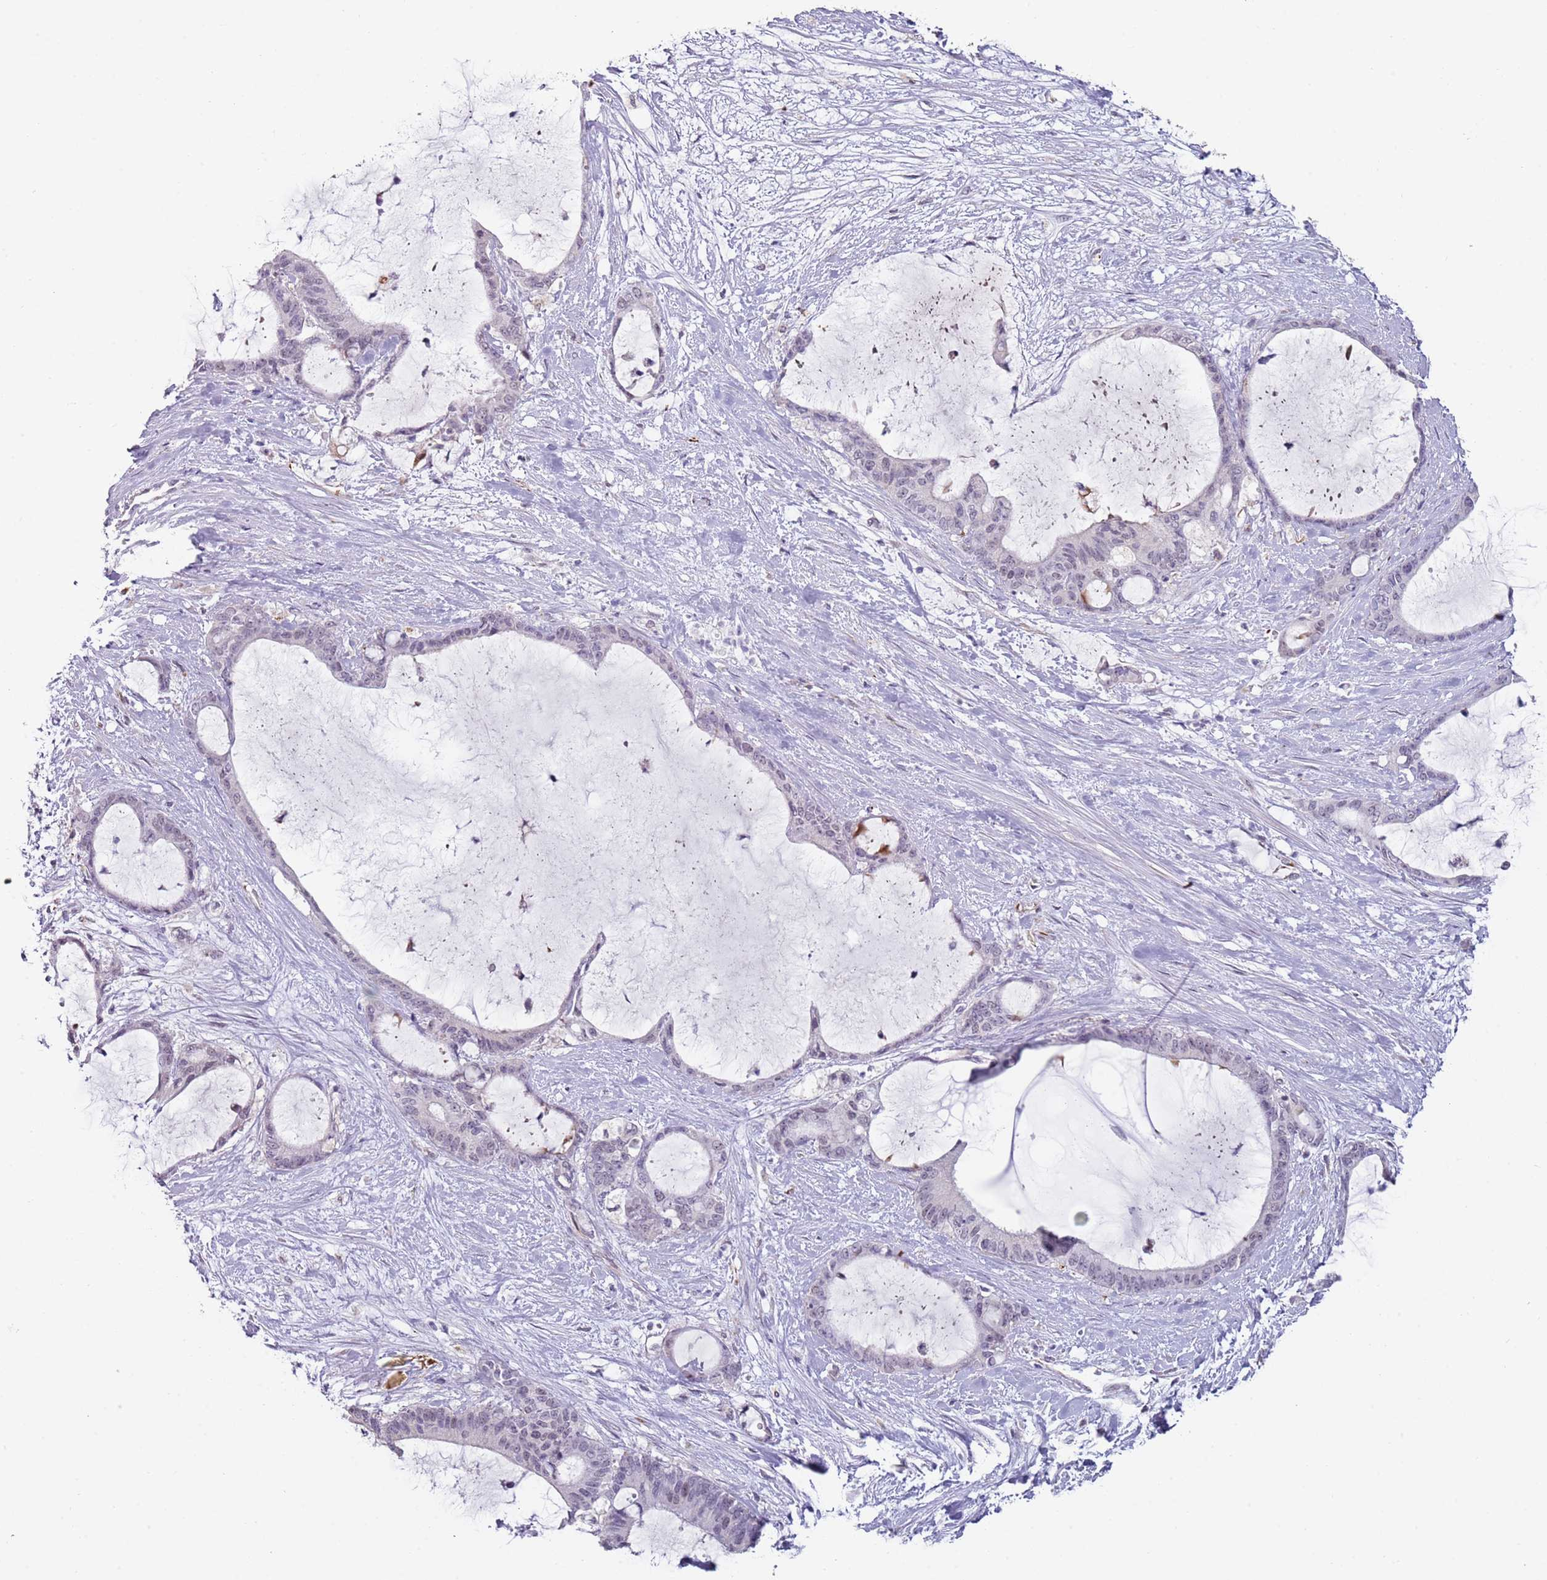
{"staining": {"intensity": "negative", "quantity": "none", "location": "none"}, "tissue": "liver cancer", "cell_type": "Tumor cells", "image_type": "cancer", "snomed": [{"axis": "morphology", "description": "Normal tissue, NOS"}, {"axis": "morphology", "description": "Cholangiocarcinoma"}, {"axis": "topography", "description": "Liver"}, {"axis": "topography", "description": "Peripheral nerve tissue"}], "caption": "Tumor cells show no significant staining in cholangiocarcinoma (liver).", "gene": "NBPF3", "patient": {"sex": "female", "age": 73}}